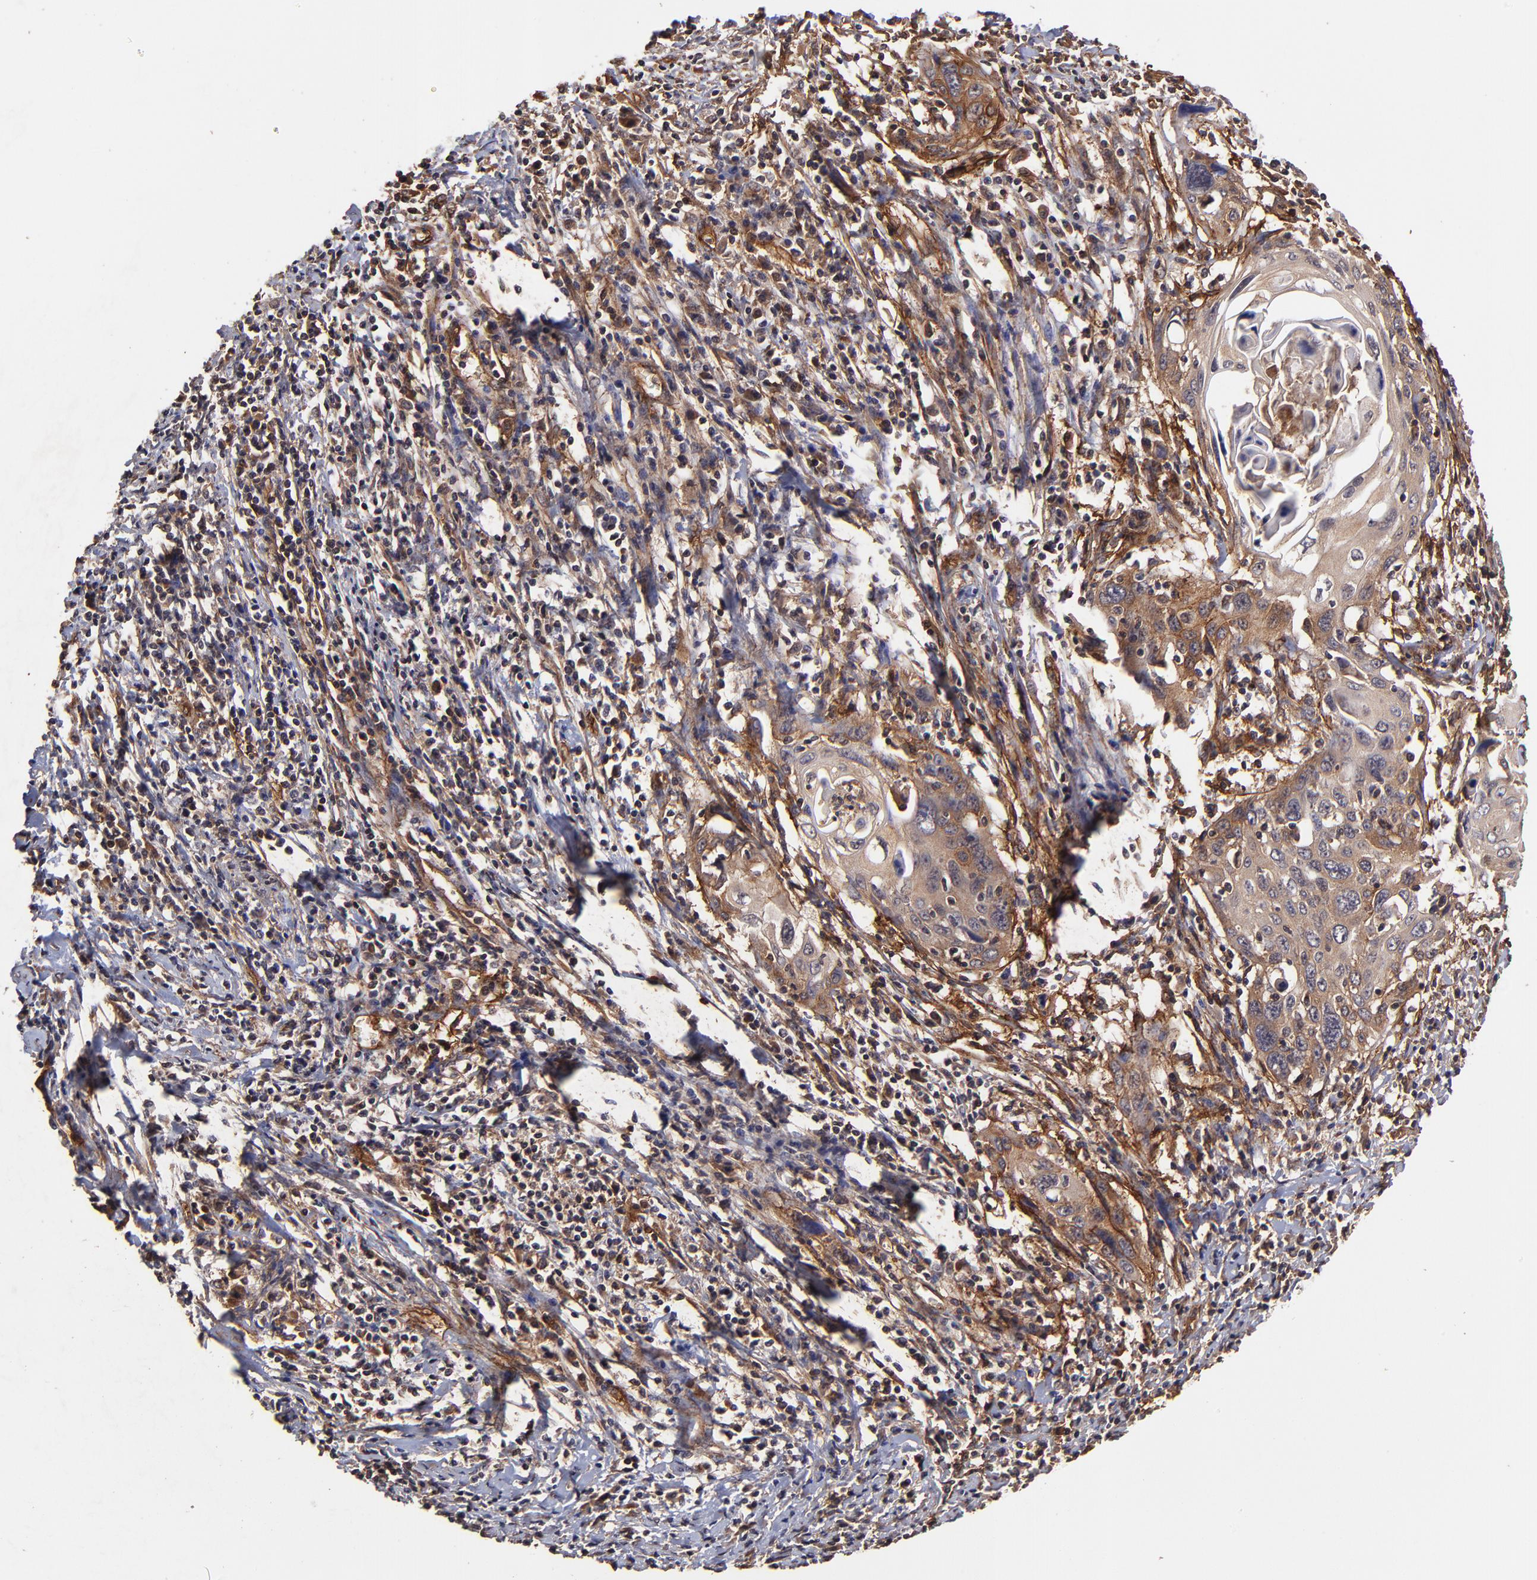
{"staining": {"intensity": "moderate", "quantity": ">75%", "location": "cytoplasmic/membranous"}, "tissue": "cervical cancer", "cell_type": "Tumor cells", "image_type": "cancer", "snomed": [{"axis": "morphology", "description": "Squamous cell carcinoma, NOS"}, {"axis": "topography", "description": "Cervix"}], "caption": "Brown immunohistochemical staining in human squamous cell carcinoma (cervical) reveals moderate cytoplasmic/membranous staining in about >75% of tumor cells. The staining is performed using DAB (3,3'-diaminobenzidine) brown chromogen to label protein expression. The nuclei are counter-stained blue using hematoxylin.", "gene": "ITGB1", "patient": {"sex": "female", "age": 54}}